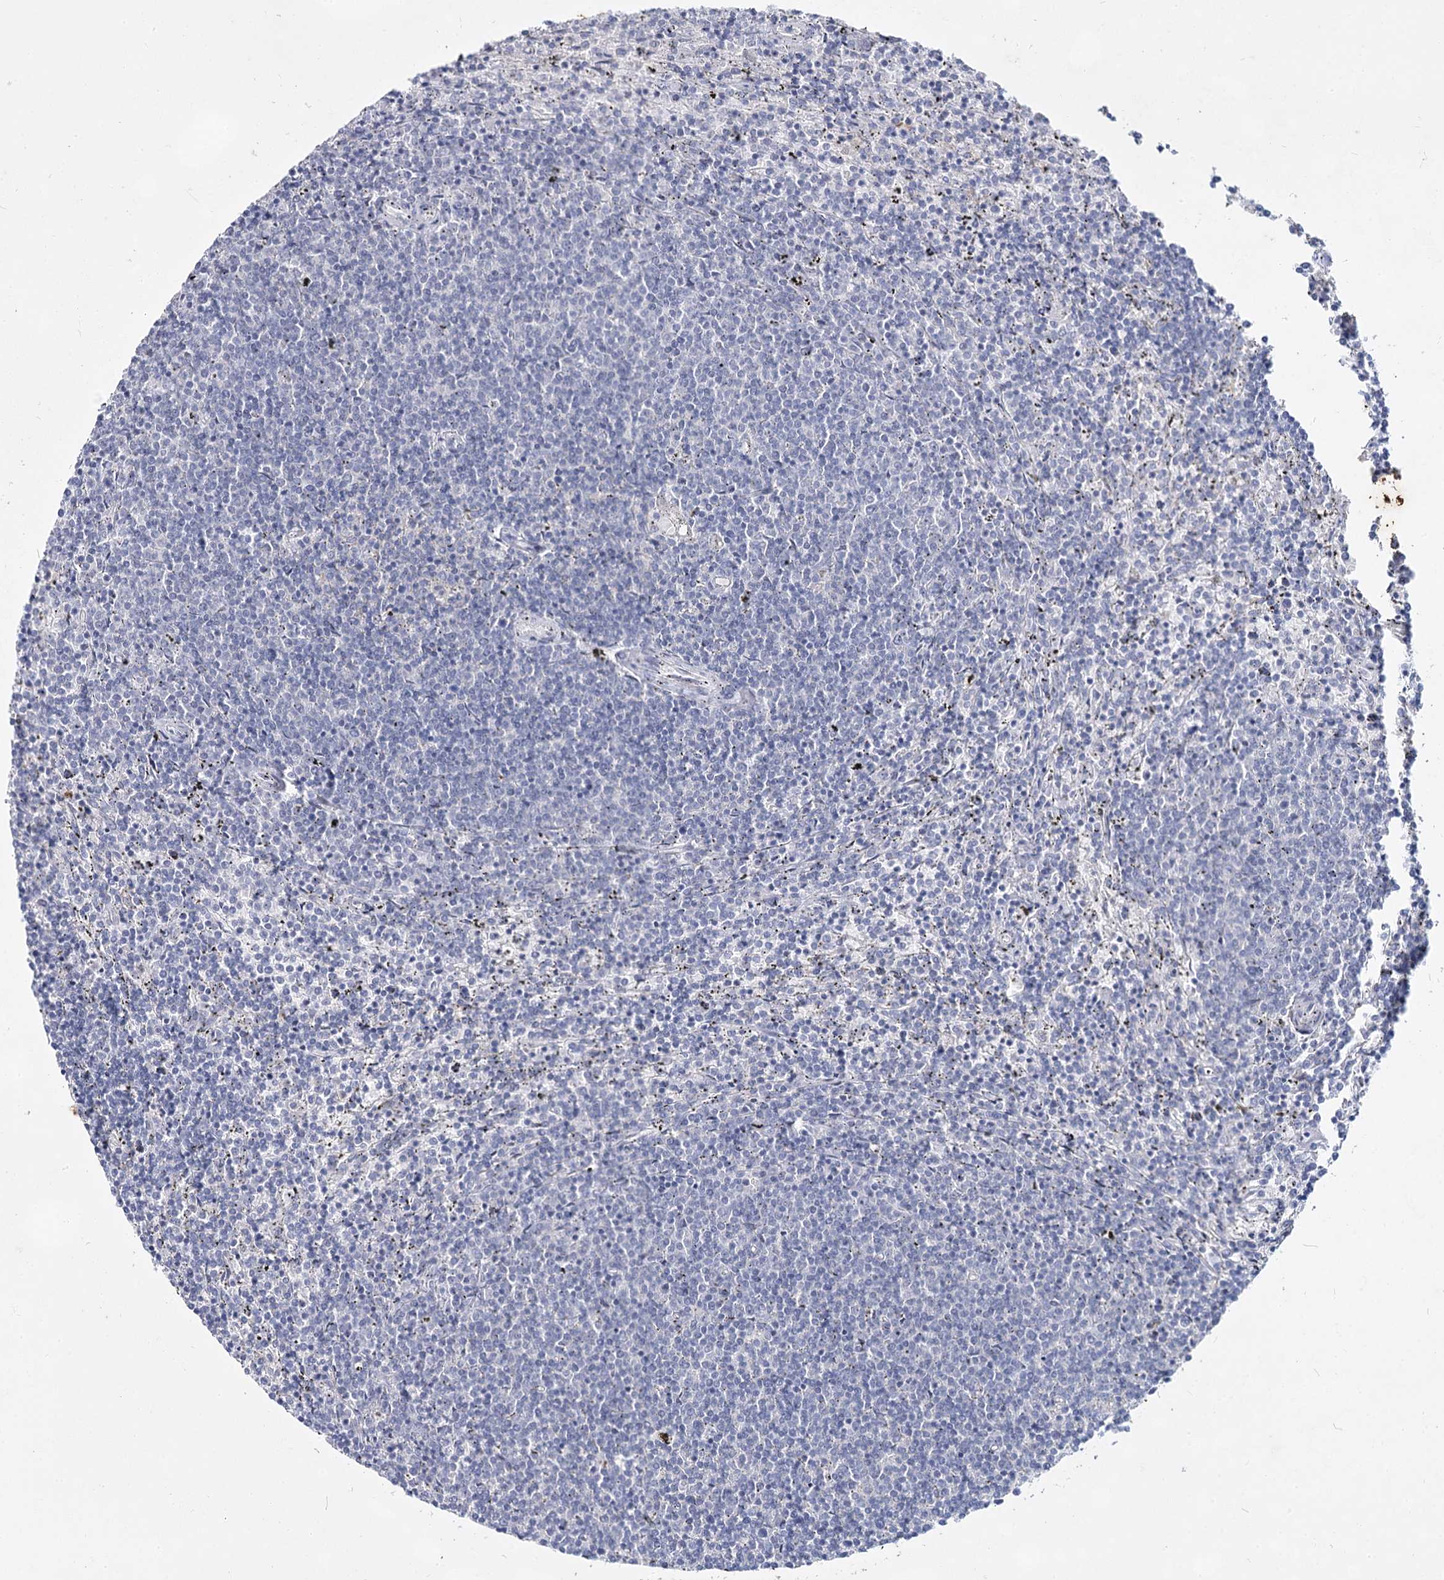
{"staining": {"intensity": "negative", "quantity": "none", "location": "none"}, "tissue": "lymphoma", "cell_type": "Tumor cells", "image_type": "cancer", "snomed": [{"axis": "morphology", "description": "Malignant lymphoma, non-Hodgkin's type, Low grade"}, {"axis": "topography", "description": "Spleen"}], "caption": "IHC of human malignant lymphoma, non-Hodgkin's type (low-grade) exhibits no staining in tumor cells. (DAB (3,3'-diaminobenzidine) immunohistochemistry (IHC), high magnification).", "gene": "CCDC73", "patient": {"sex": "female", "age": 50}}